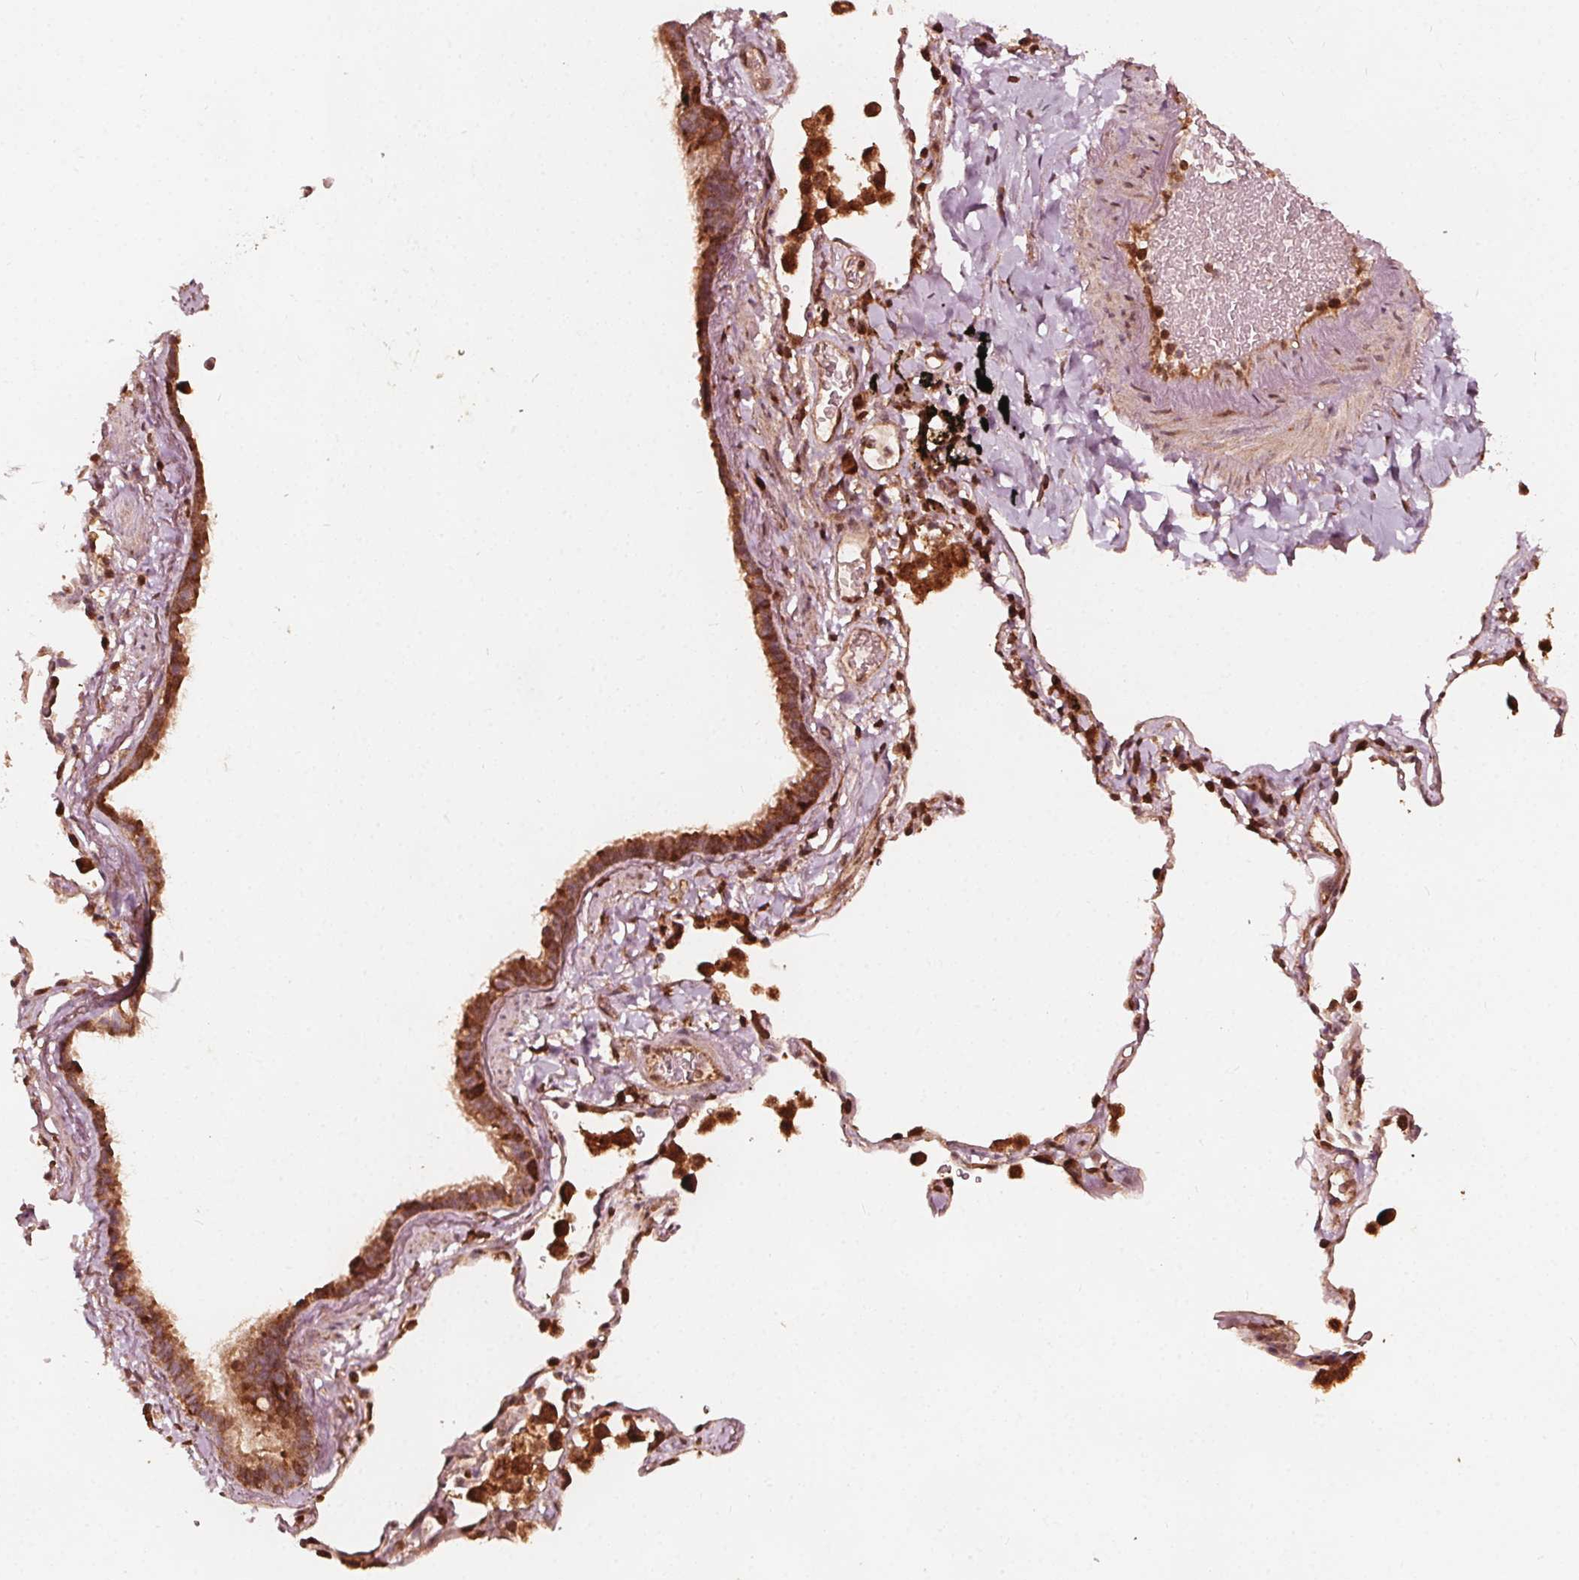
{"staining": {"intensity": "strong", "quantity": ">75%", "location": "cytoplasmic/membranous"}, "tissue": "bronchus", "cell_type": "Respiratory epithelial cells", "image_type": "normal", "snomed": [{"axis": "morphology", "description": "Normal tissue, NOS"}, {"axis": "topography", "description": "Bronchus"}, {"axis": "topography", "description": "Lung"}], "caption": "Immunohistochemistry of normal bronchus shows high levels of strong cytoplasmic/membranous staining in approximately >75% of respiratory epithelial cells.", "gene": "AIP", "patient": {"sex": "male", "age": 54}}